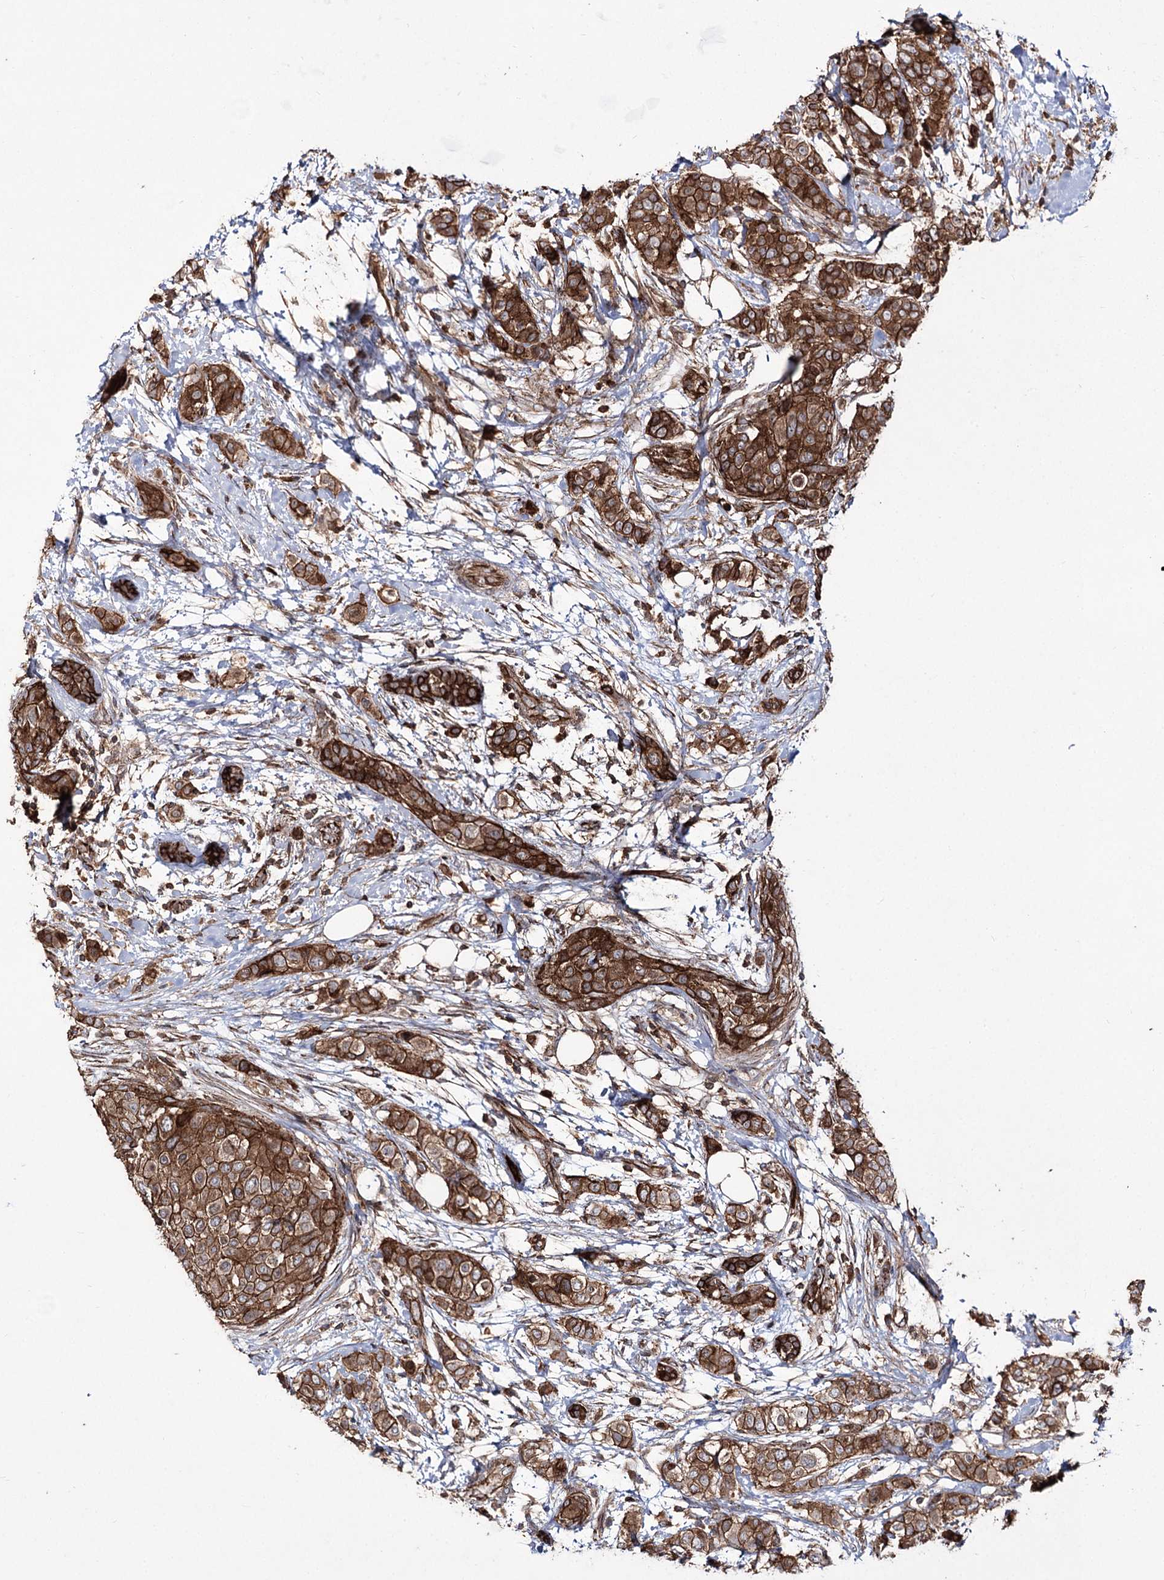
{"staining": {"intensity": "strong", "quantity": ">75%", "location": "cytoplasmic/membranous"}, "tissue": "breast cancer", "cell_type": "Tumor cells", "image_type": "cancer", "snomed": [{"axis": "morphology", "description": "Lobular carcinoma"}, {"axis": "topography", "description": "Breast"}], "caption": "Strong cytoplasmic/membranous protein positivity is seen in about >75% of tumor cells in breast cancer. (DAB (3,3'-diaminobenzidine) = brown stain, brightfield microscopy at high magnification).", "gene": "DHX29", "patient": {"sex": "female", "age": 51}}